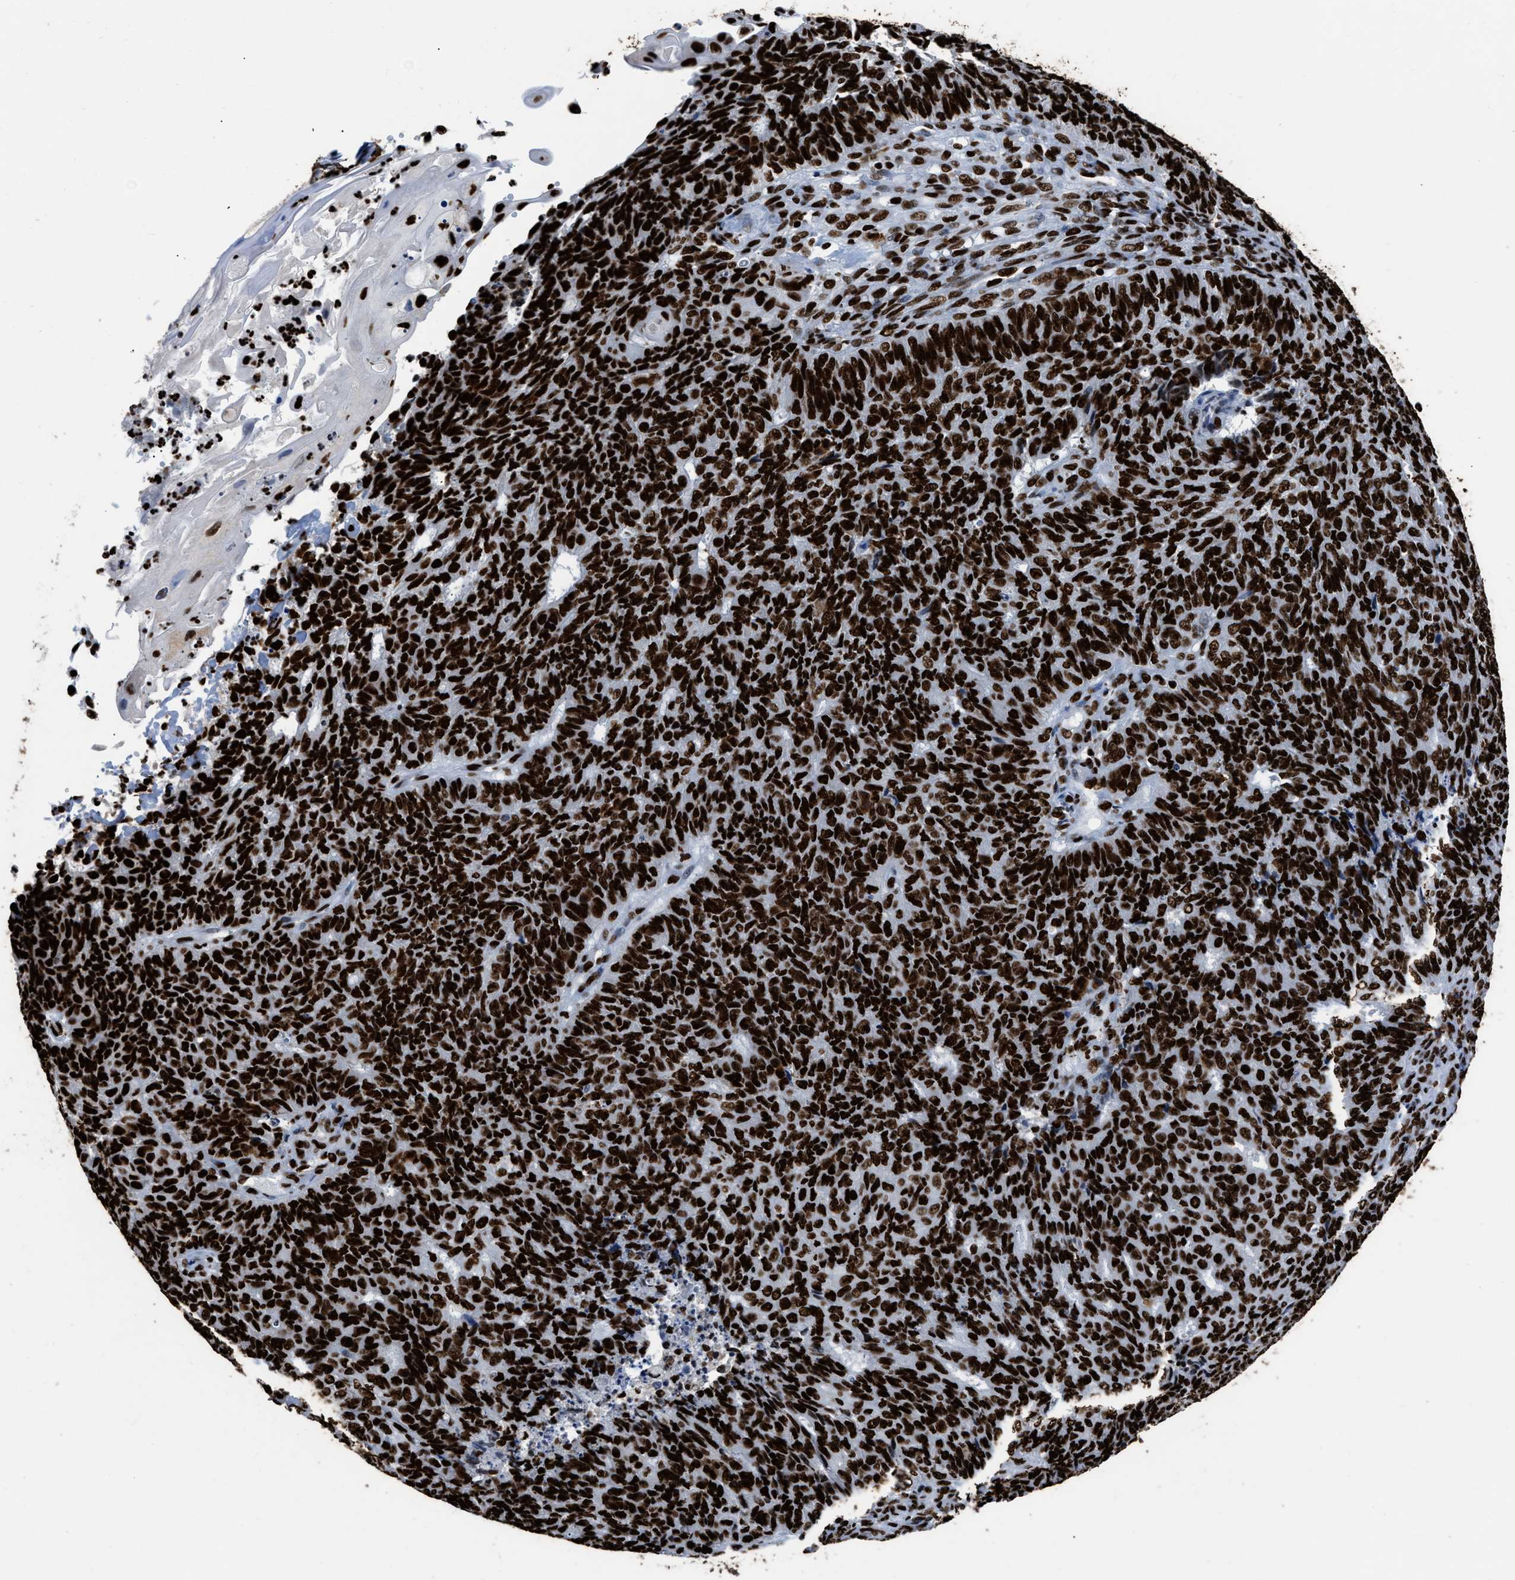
{"staining": {"intensity": "strong", "quantity": ">75%", "location": "nuclear"}, "tissue": "endometrial cancer", "cell_type": "Tumor cells", "image_type": "cancer", "snomed": [{"axis": "morphology", "description": "Adenocarcinoma, NOS"}, {"axis": "topography", "description": "Endometrium"}], "caption": "Protein analysis of endometrial cancer tissue reveals strong nuclear staining in approximately >75% of tumor cells.", "gene": "HNRNPM", "patient": {"sex": "female", "age": 32}}